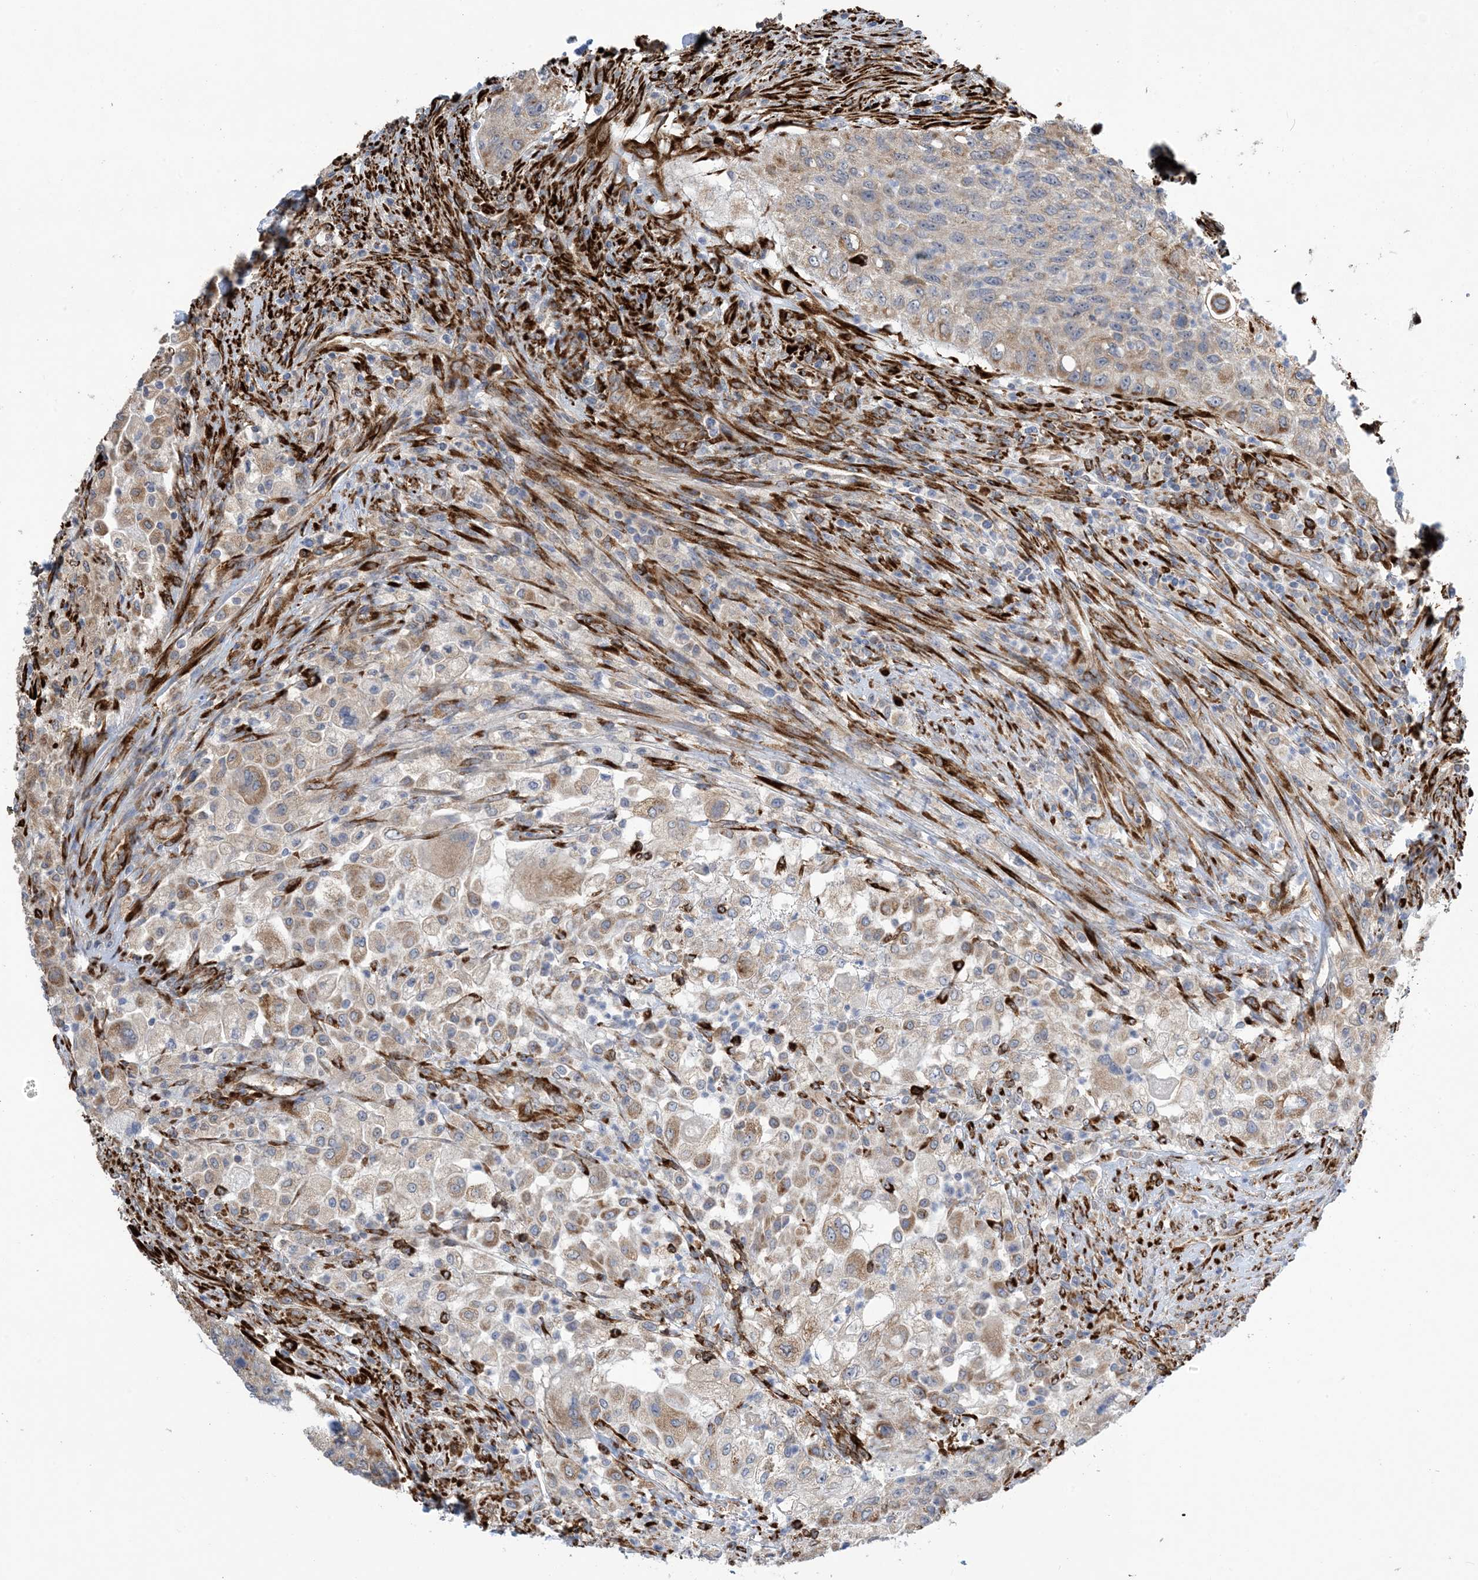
{"staining": {"intensity": "weak", "quantity": "<25%", "location": "cytoplasmic/membranous"}, "tissue": "urothelial cancer", "cell_type": "Tumor cells", "image_type": "cancer", "snomed": [{"axis": "morphology", "description": "Urothelial carcinoma, High grade"}, {"axis": "topography", "description": "Urinary bladder"}], "caption": "Image shows no significant protein positivity in tumor cells of urothelial cancer.", "gene": "ZBTB45", "patient": {"sex": "female", "age": 60}}